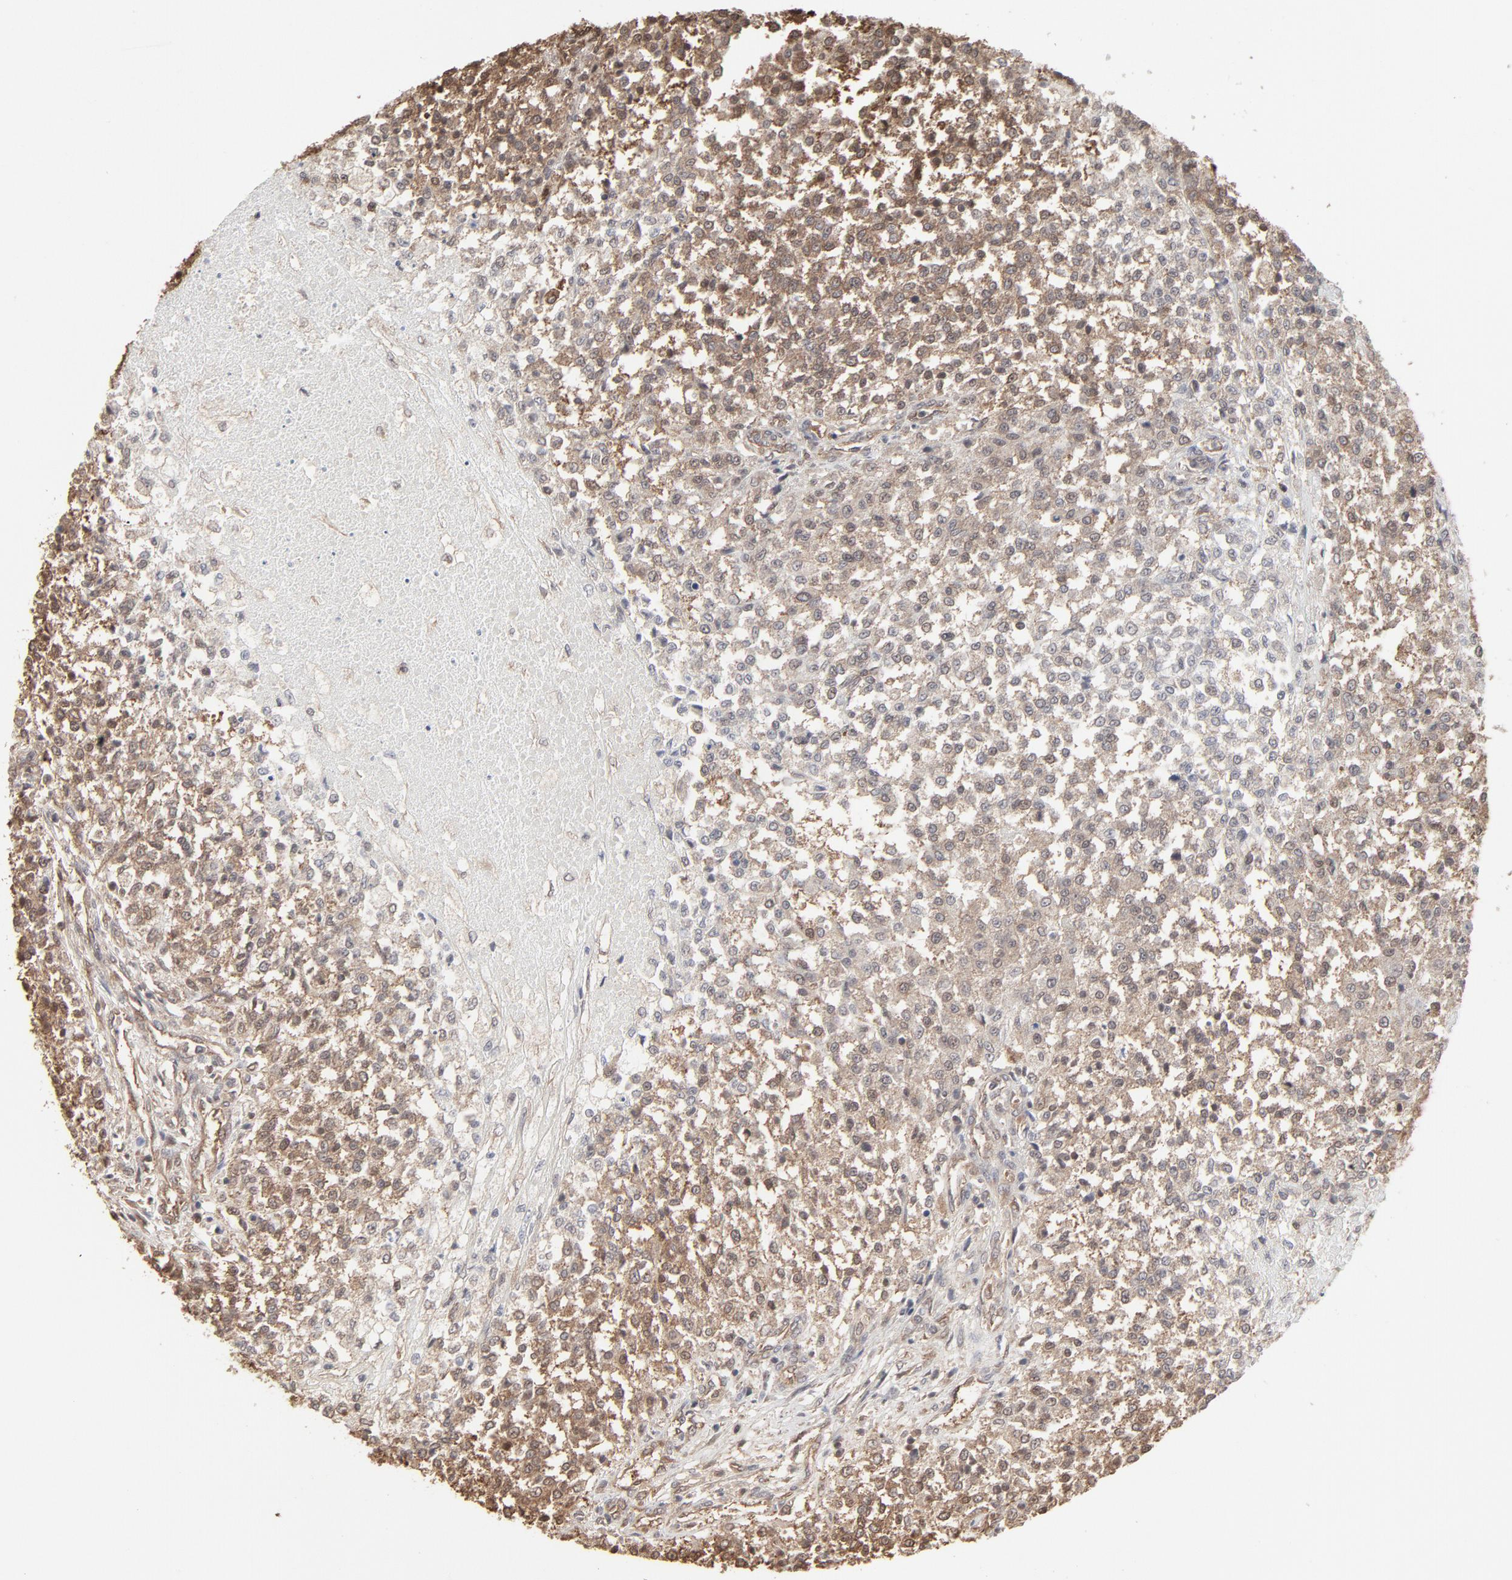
{"staining": {"intensity": "moderate", "quantity": ">75%", "location": "cytoplasmic/membranous"}, "tissue": "testis cancer", "cell_type": "Tumor cells", "image_type": "cancer", "snomed": [{"axis": "morphology", "description": "Seminoma, NOS"}, {"axis": "topography", "description": "Testis"}], "caption": "Immunohistochemistry image of neoplastic tissue: human seminoma (testis) stained using IHC displays medium levels of moderate protein expression localized specifically in the cytoplasmic/membranous of tumor cells, appearing as a cytoplasmic/membranous brown color.", "gene": "PPP2CA", "patient": {"sex": "male", "age": 59}}